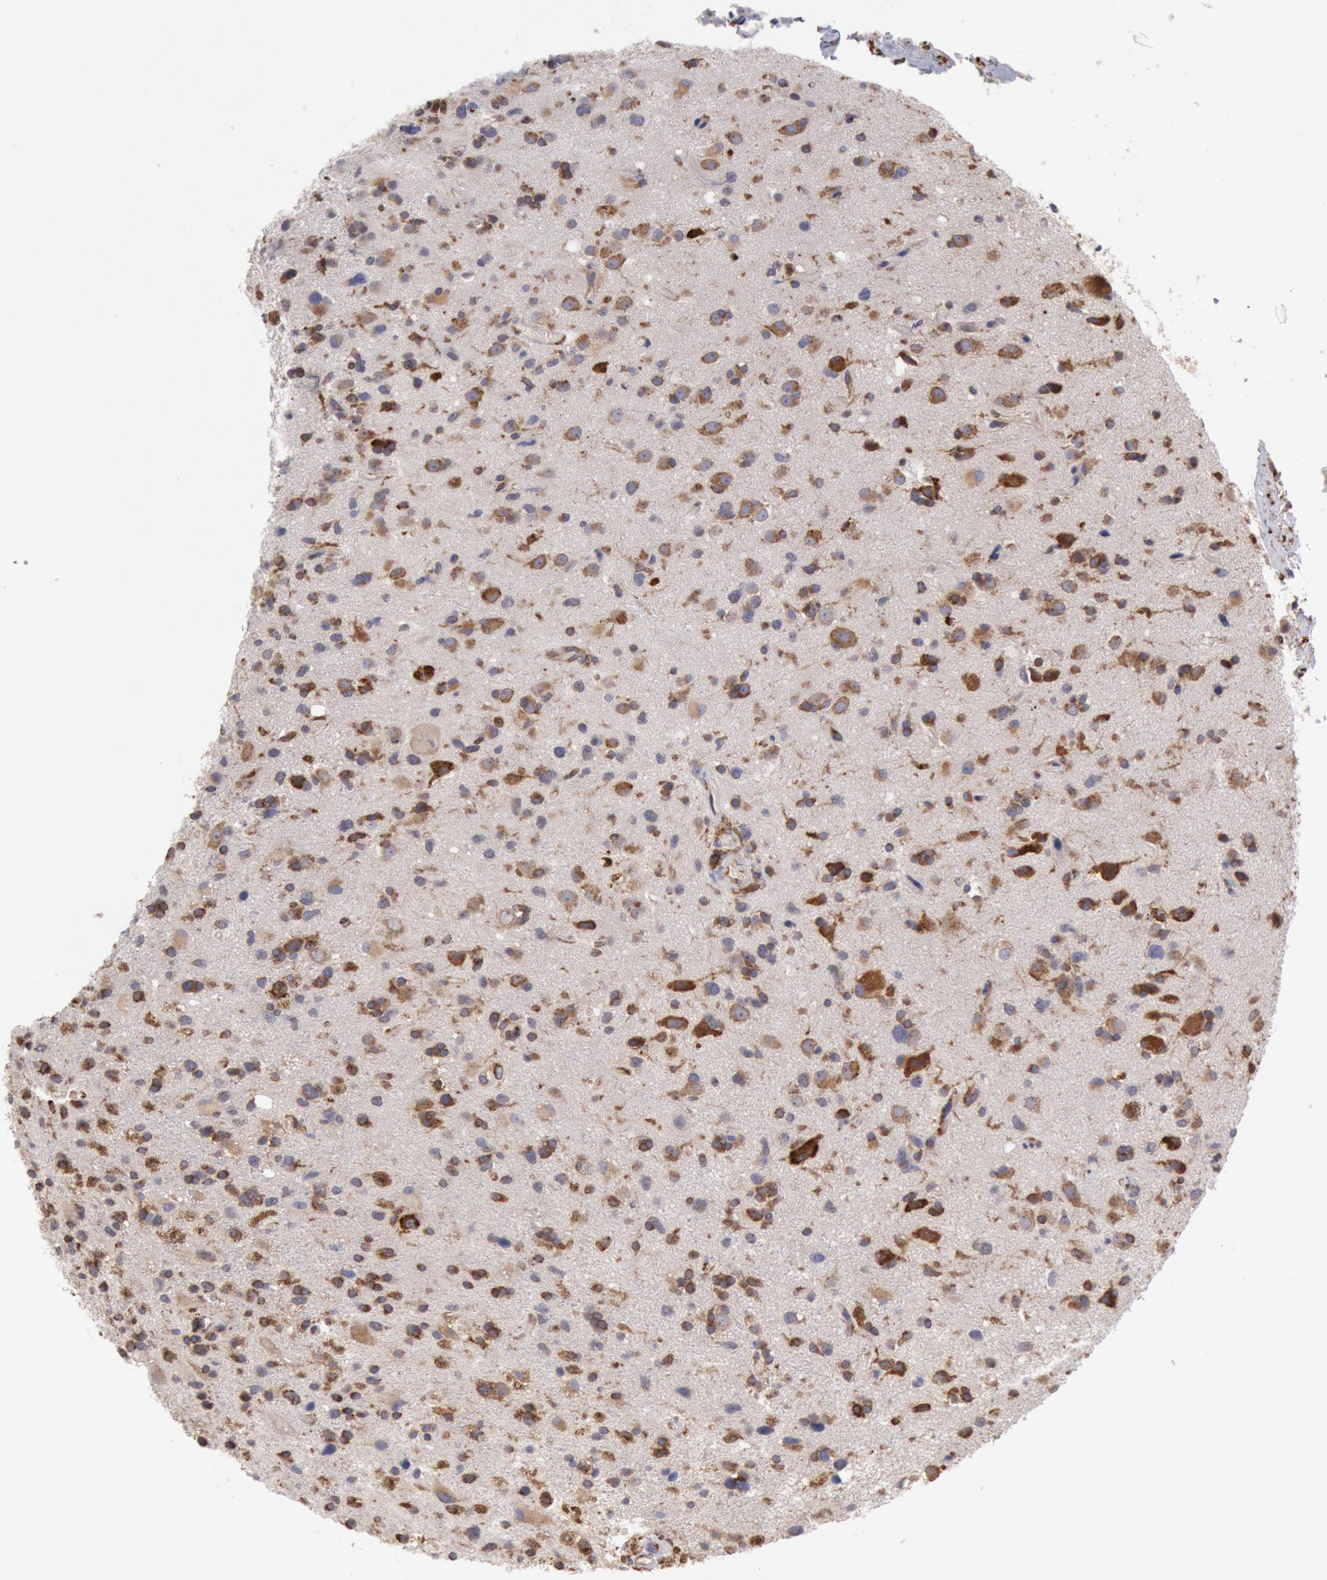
{"staining": {"intensity": "strong", "quantity": ">75%", "location": "cytoplasmic/membranous"}, "tissue": "glioma", "cell_type": "Tumor cells", "image_type": "cancer", "snomed": [{"axis": "morphology", "description": "Glioma, malignant, High grade"}, {"axis": "topography", "description": "Brain"}], "caption": "Protein expression by immunohistochemistry demonstrates strong cytoplasmic/membranous expression in approximately >75% of tumor cells in malignant glioma (high-grade).", "gene": "ERP44", "patient": {"sex": "male", "age": 48}}